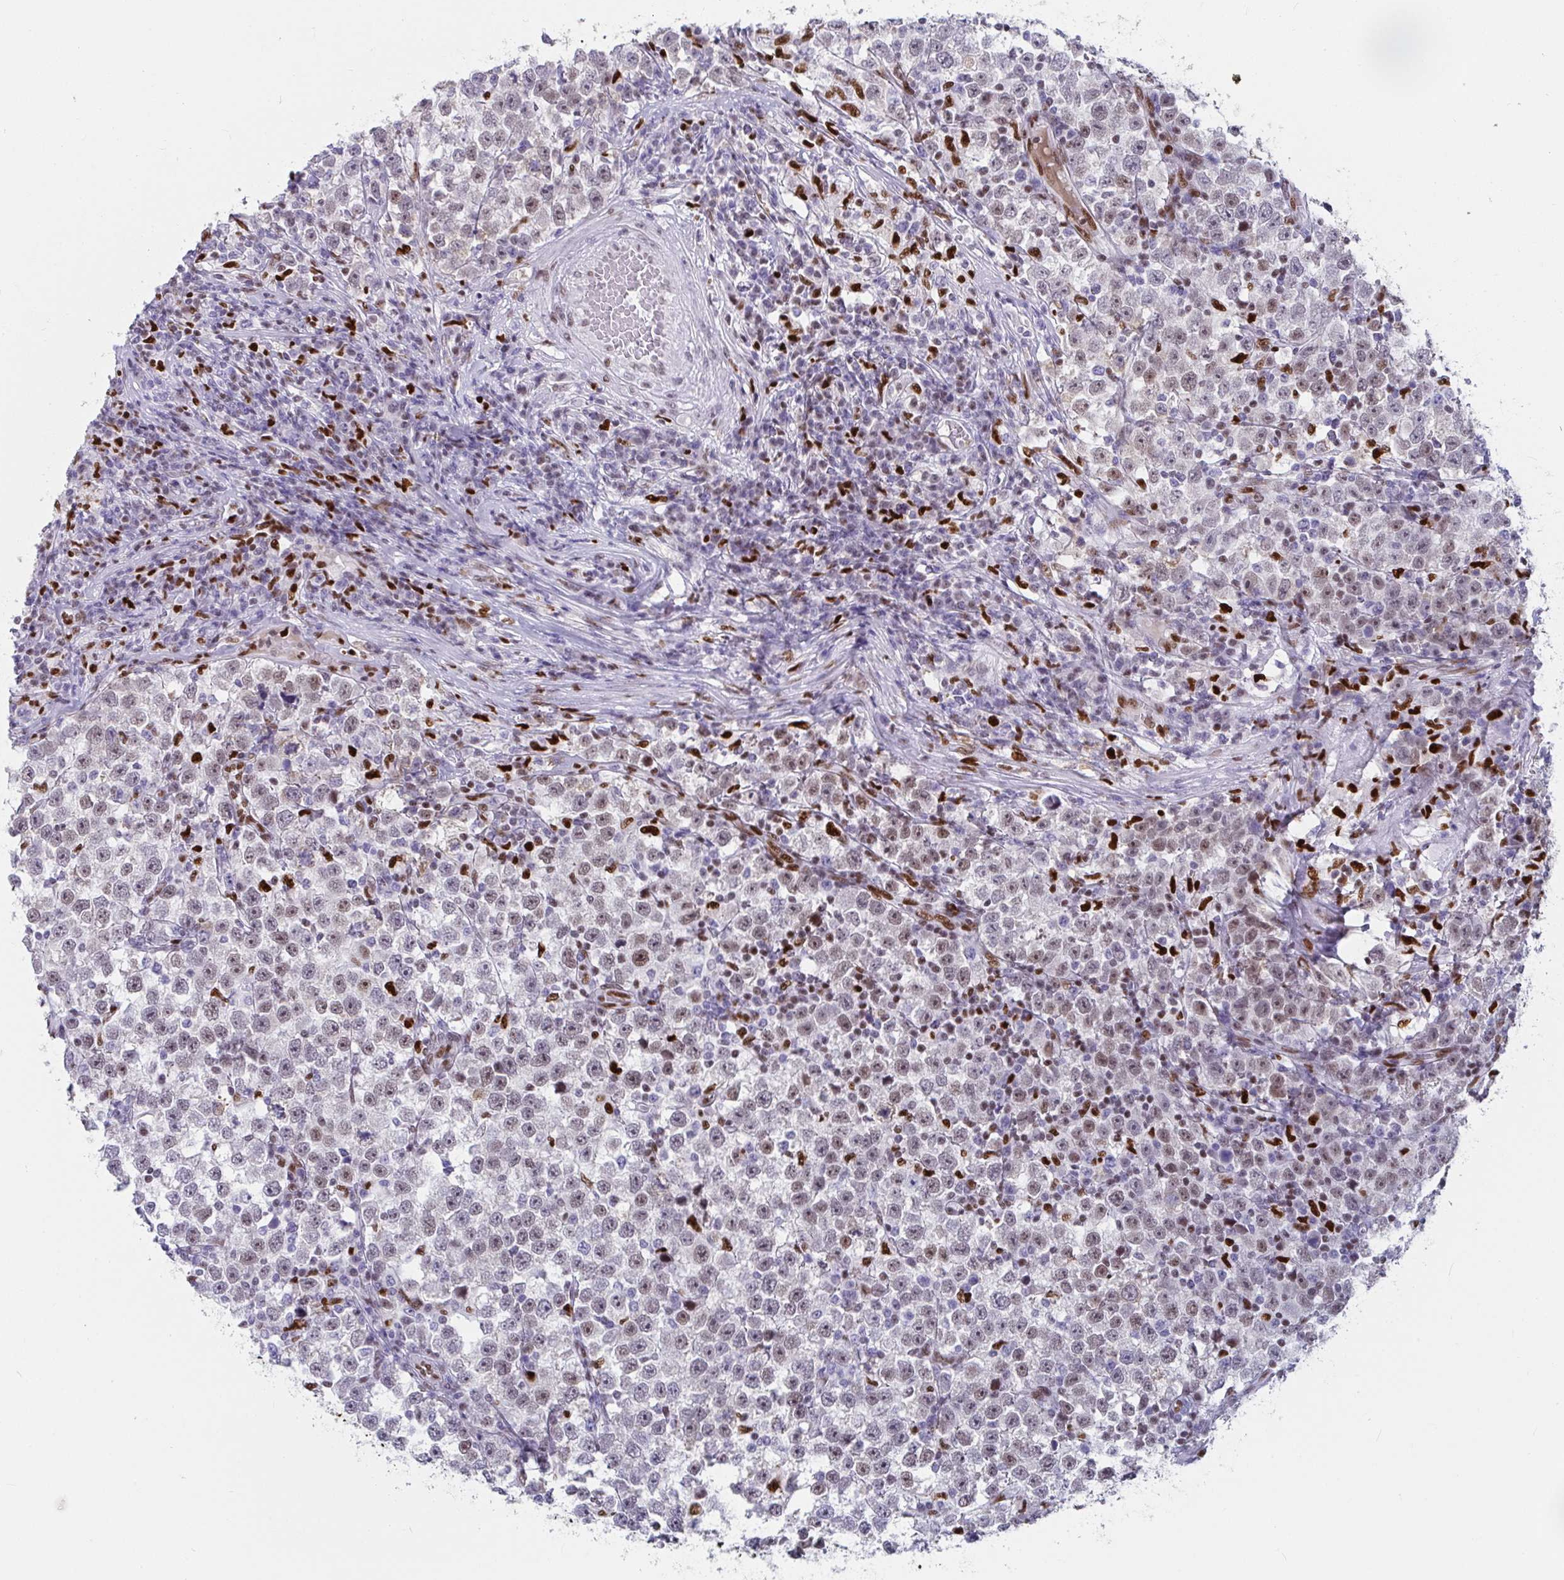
{"staining": {"intensity": "weak", "quantity": "25%-75%", "location": "nuclear"}, "tissue": "testis cancer", "cell_type": "Tumor cells", "image_type": "cancer", "snomed": [{"axis": "morphology", "description": "Seminoma, NOS"}, {"axis": "topography", "description": "Testis"}], "caption": "The micrograph displays staining of testis cancer (seminoma), revealing weak nuclear protein positivity (brown color) within tumor cells. The staining is performed using DAB (3,3'-diaminobenzidine) brown chromogen to label protein expression. The nuclei are counter-stained blue using hematoxylin.", "gene": "ZNF586", "patient": {"sex": "male", "age": 43}}